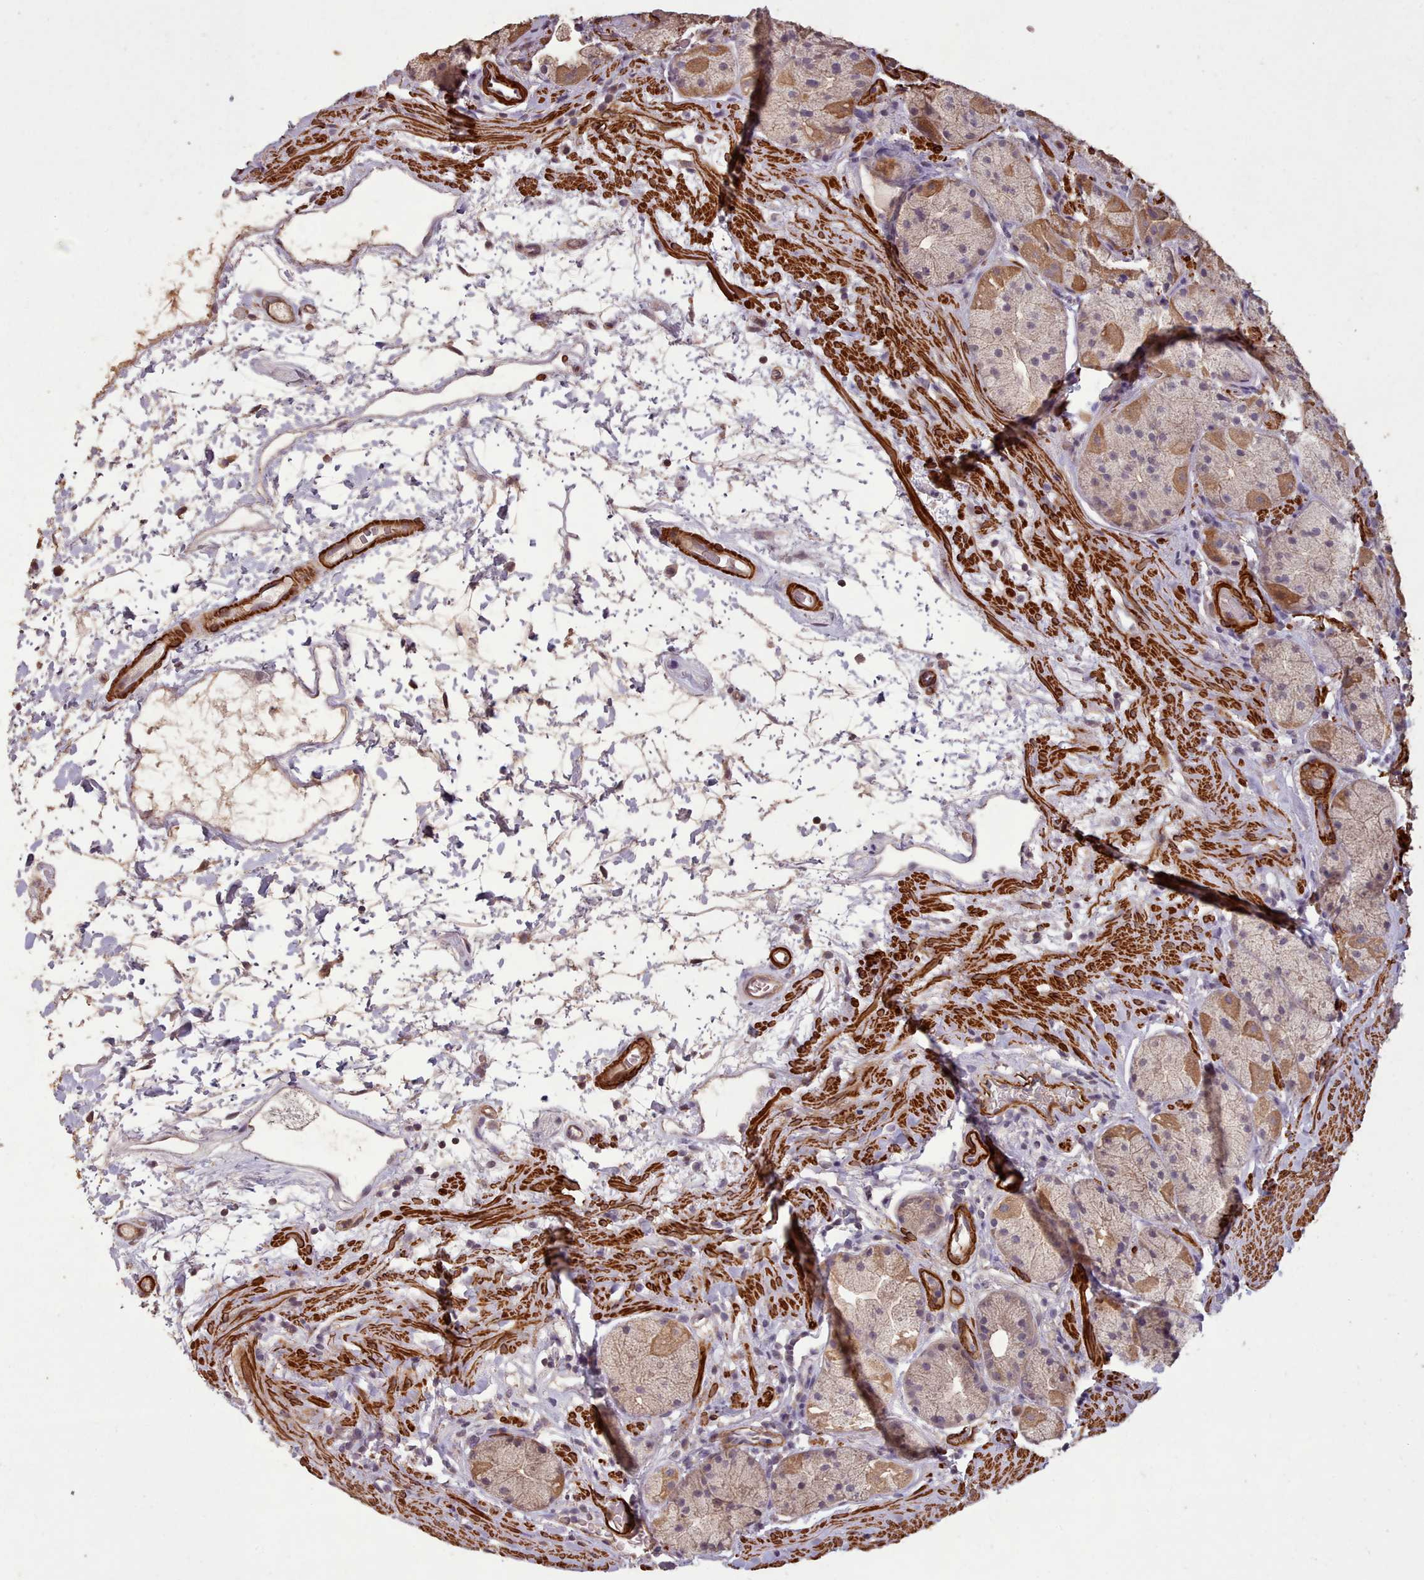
{"staining": {"intensity": "moderate", "quantity": "25%-75%", "location": "cytoplasmic/membranous,nuclear"}, "tissue": "stomach", "cell_type": "Glandular cells", "image_type": "normal", "snomed": [{"axis": "morphology", "description": "Normal tissue, NOS"}, {"axis": "topography", "description": "Stomach"}], "caption": "Protein expression analysis of benign stomach shows moderate cytoplasmic/membranous,nuclear staining in approximately 25%-75% of glandular cells.", "gene": "NLRC4", "patient": {"sex": "male", "age": 57}}